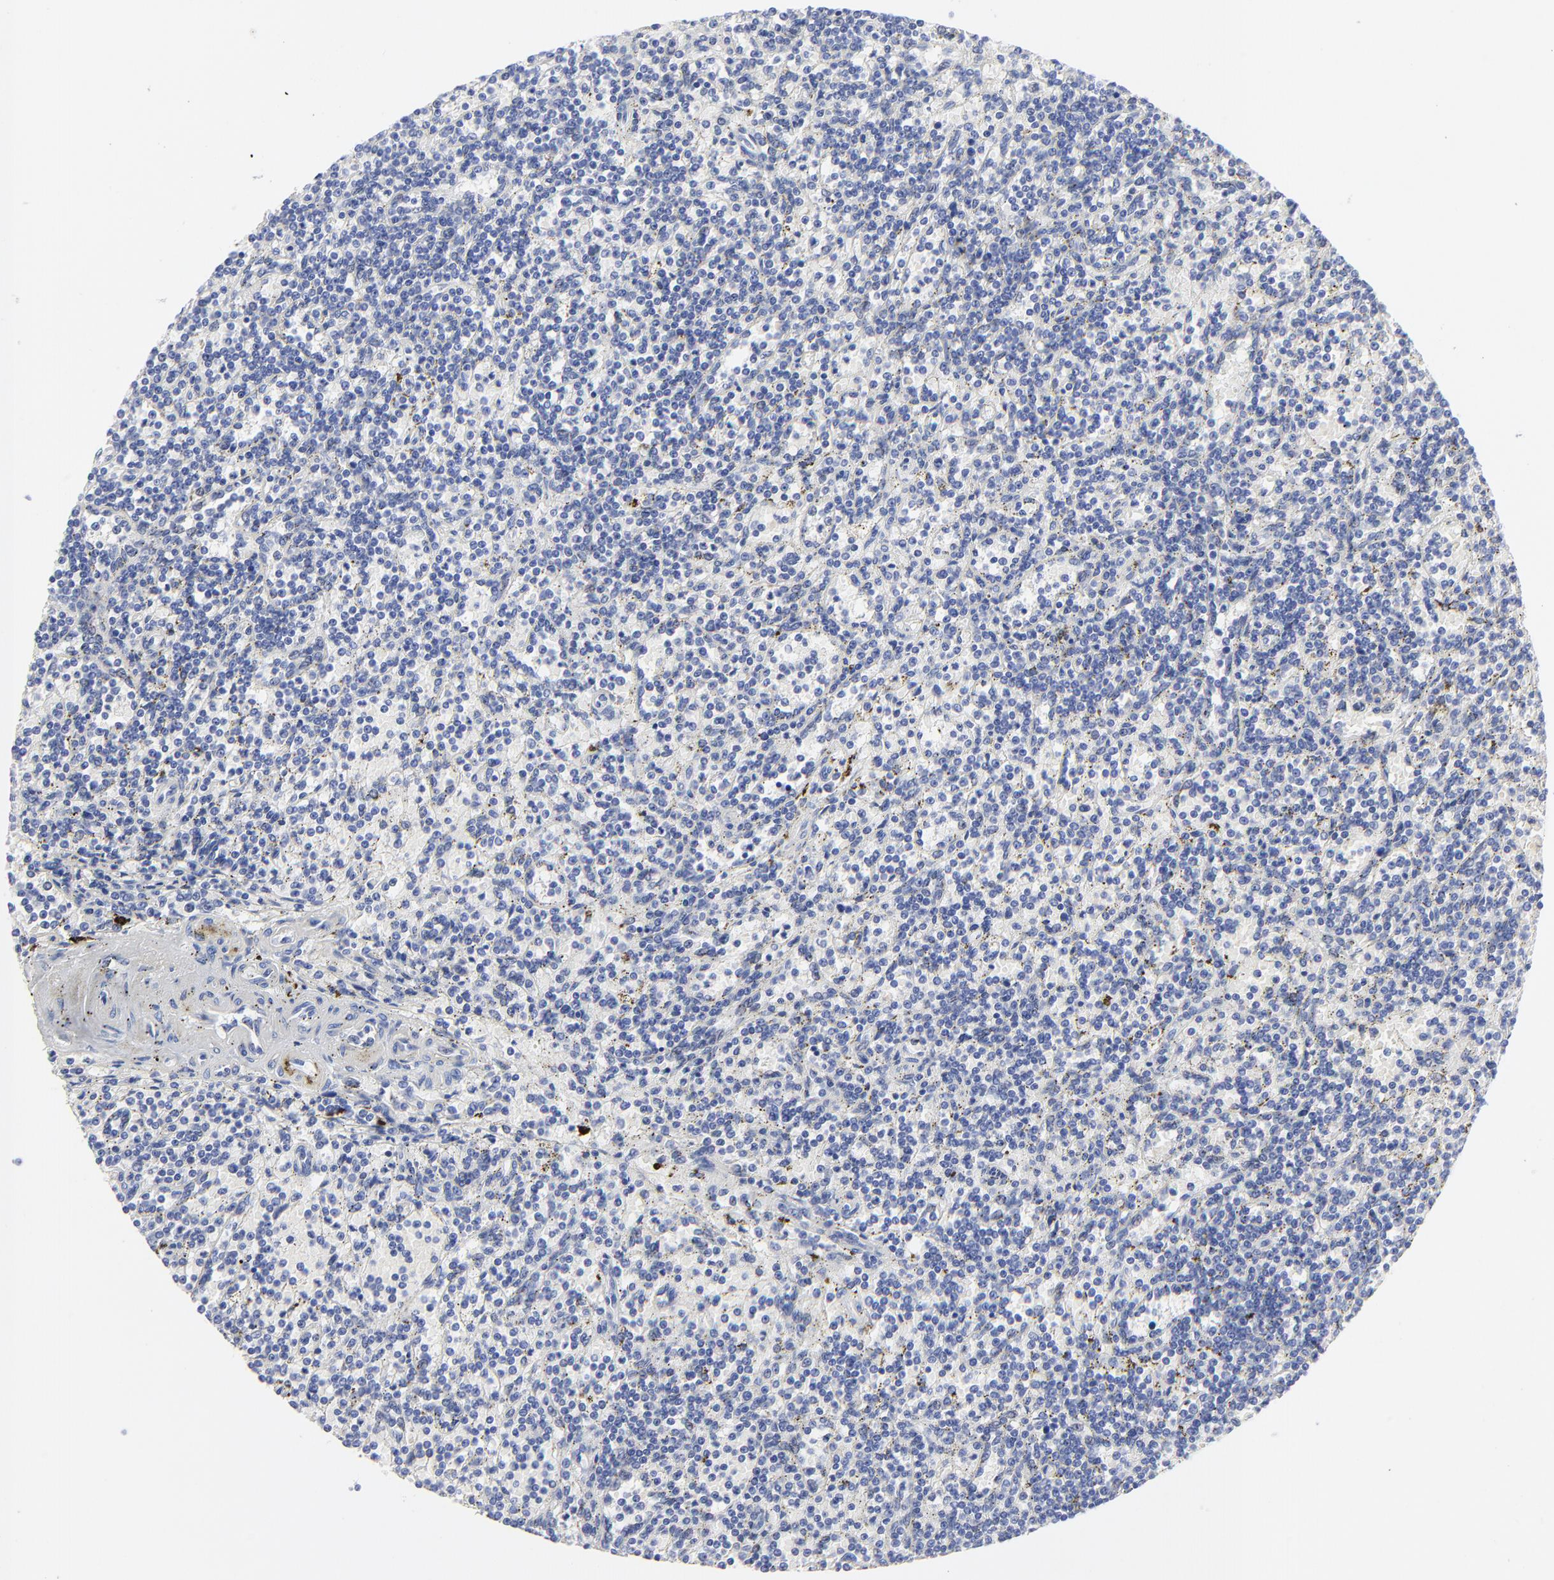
{"staining": {"intensity": "negative", "quantity": "none", "location": "none"}, "tissue": "lymphoma", "cell_type": "Tumor cells", "image_type": "cancer", "snomed": [{"axis": "morphology", "description": "Malignant lymphoma, non-Hodgkin's type, Low grade"}, {"axis": "topography", "description": "Spleen"}], "caption": "This is an IHC histopathology image of human malignant lymphoma, non-Hodgkin's type (low-grade). There is no positivity in tumor cells.", "gene": "PSD3", "patient": {"sex": "male", "age": 73}}